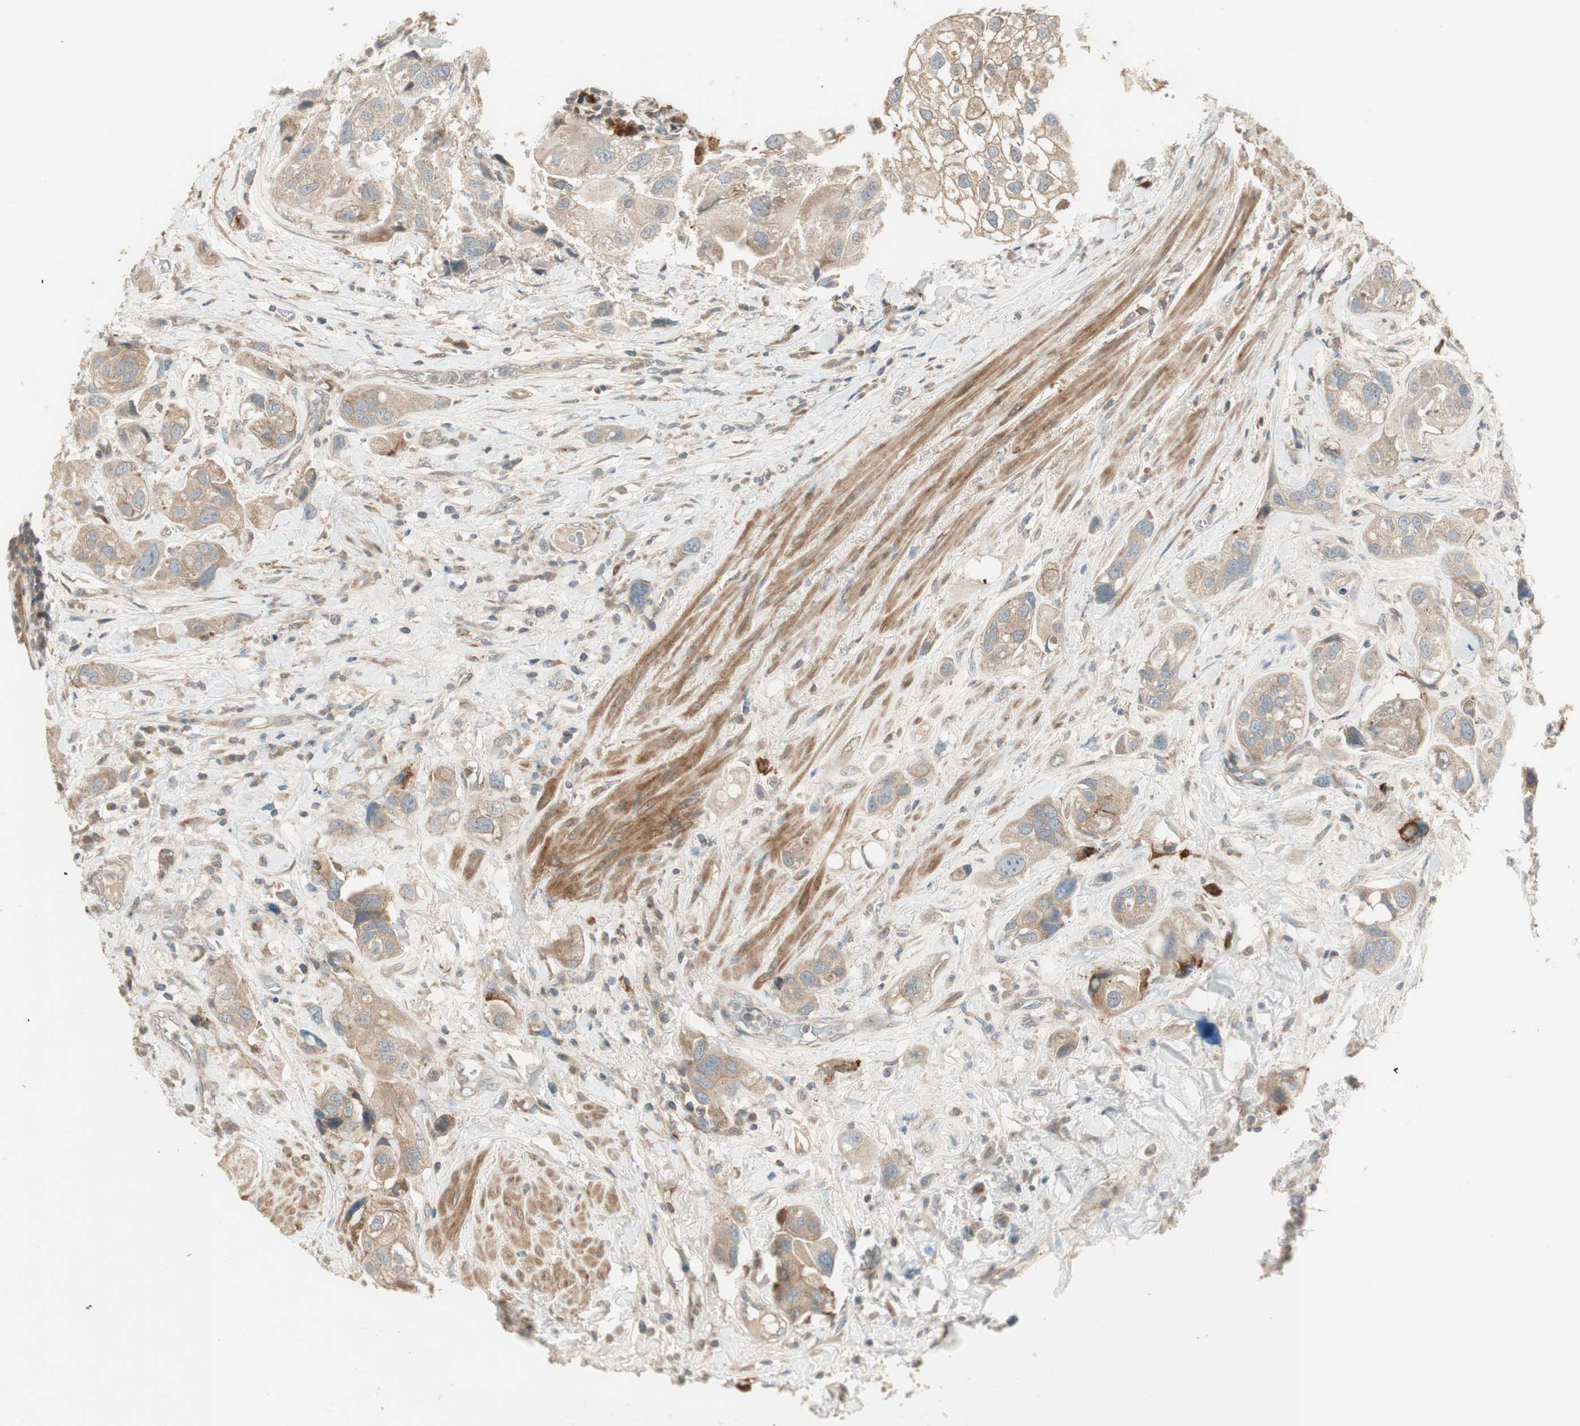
{"staining": {"intensity": "weak", "quantity": ">75%", "location": "cytoplasmic/membranous"}, "tissue": "urothelial cancer", "cell_type": "Tumor cells", "image_type": "cancer", "snomed": [{"axis": "morphology", "description": "Urothelial carcinoma, High grade"}, {"axis": "topography", "description": "Urinary bladder"}], "caption": "Immunohistochemical staining of human urothelial cancer displays weak cytoplasmic/membranous protein expression in about >75% of tumor cells.", "gene": "SFRP1", "patient": {"sex": "female", "age": 64}}